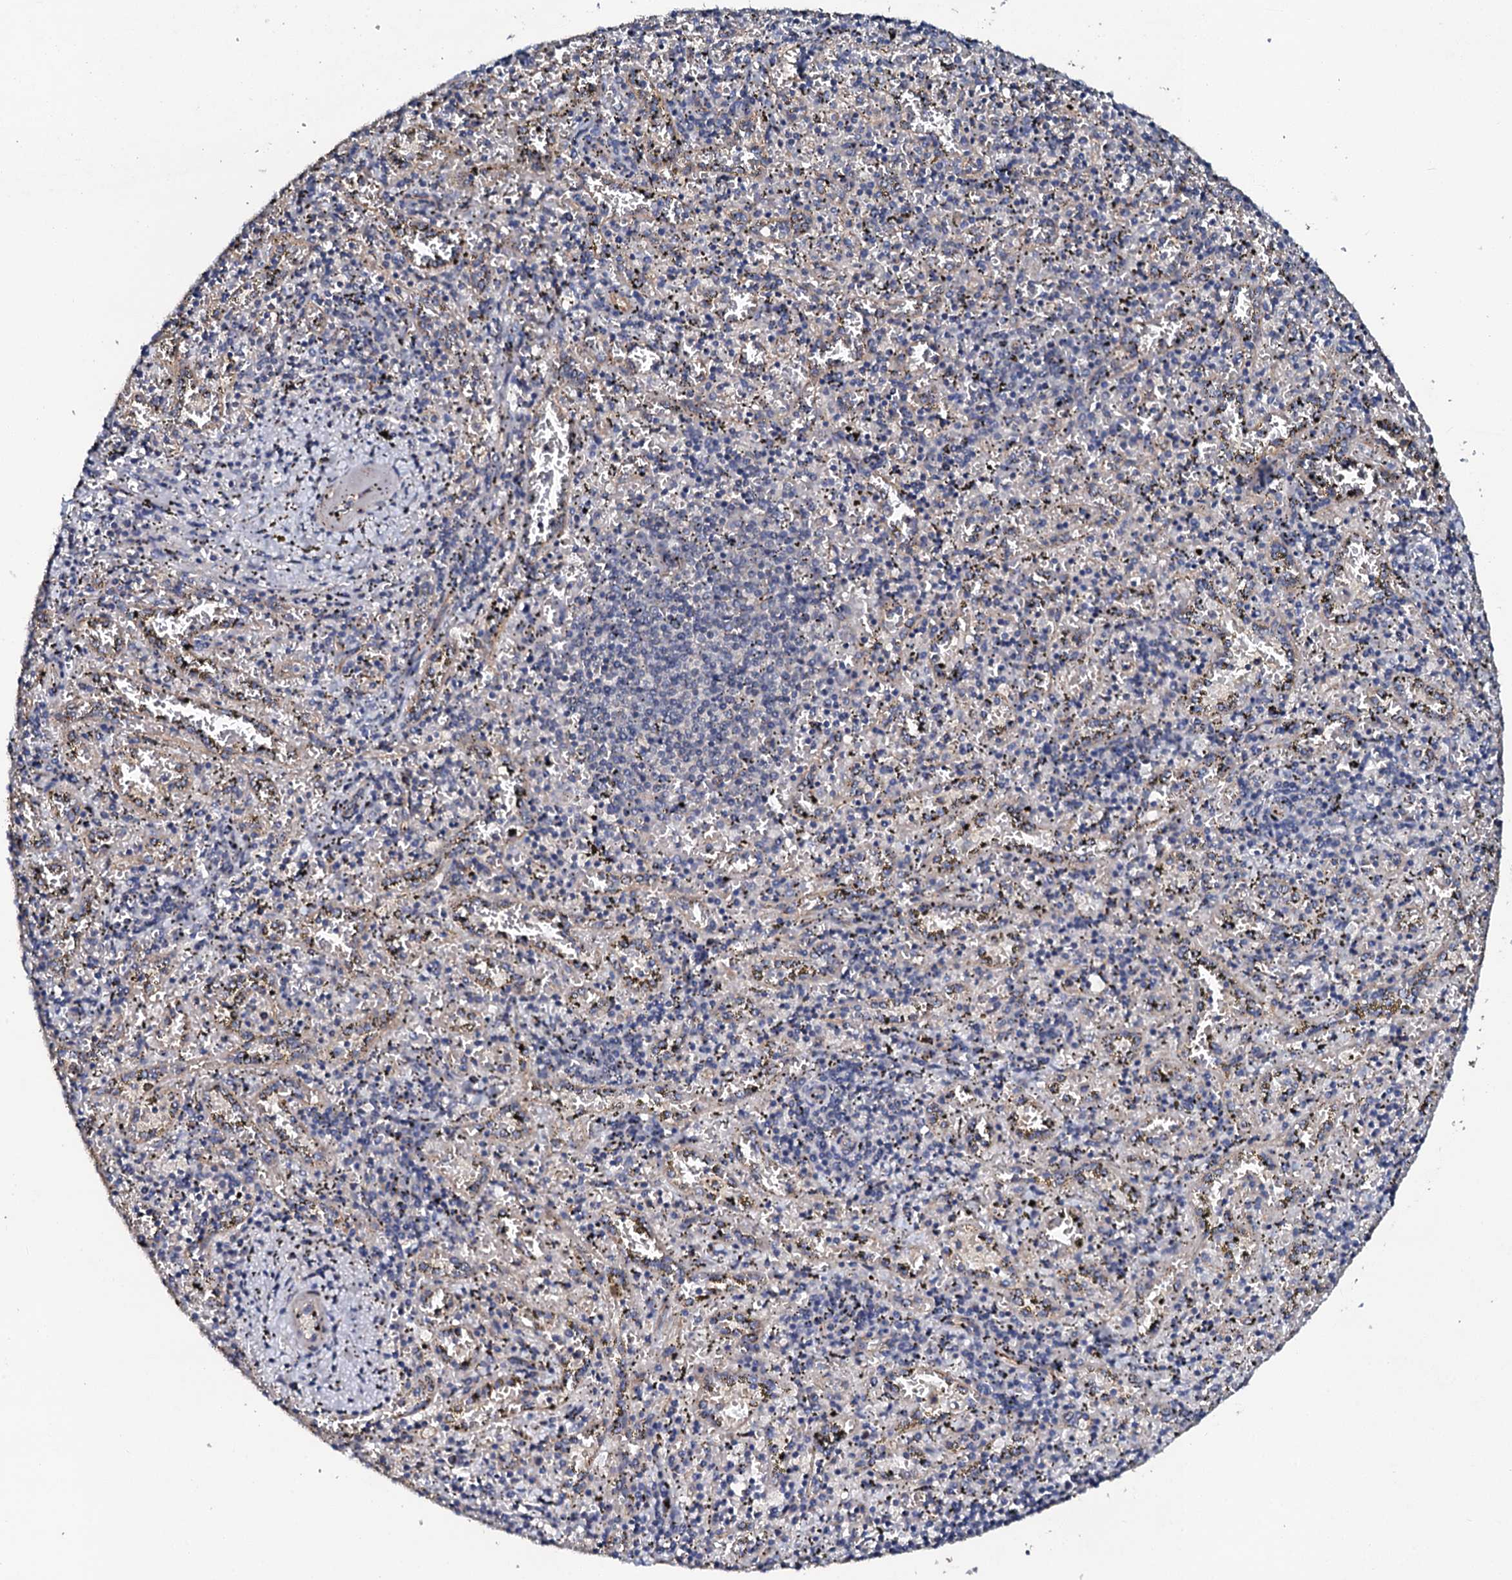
{"staining": {"intensity": "negative", "quantity": "none", "location": "none"}, "tissue": "spleen", "cell_type": "Cells in red pulp", "image_type": "normal", "snomed": [{"axis": "morphology", "description": "Normal tissue, NOS"}, {"axis": "topography", "description": "Spleen"}], "caption": "A micrograph of human spleen is negative for staining in cells in red pulp. (DAB (3,3'-diaminobenzidine) IHC visualized using brightfield microscopy, high magnification).", "gene": "GLCE", "patient": {"sex": "male", "age": 11}}